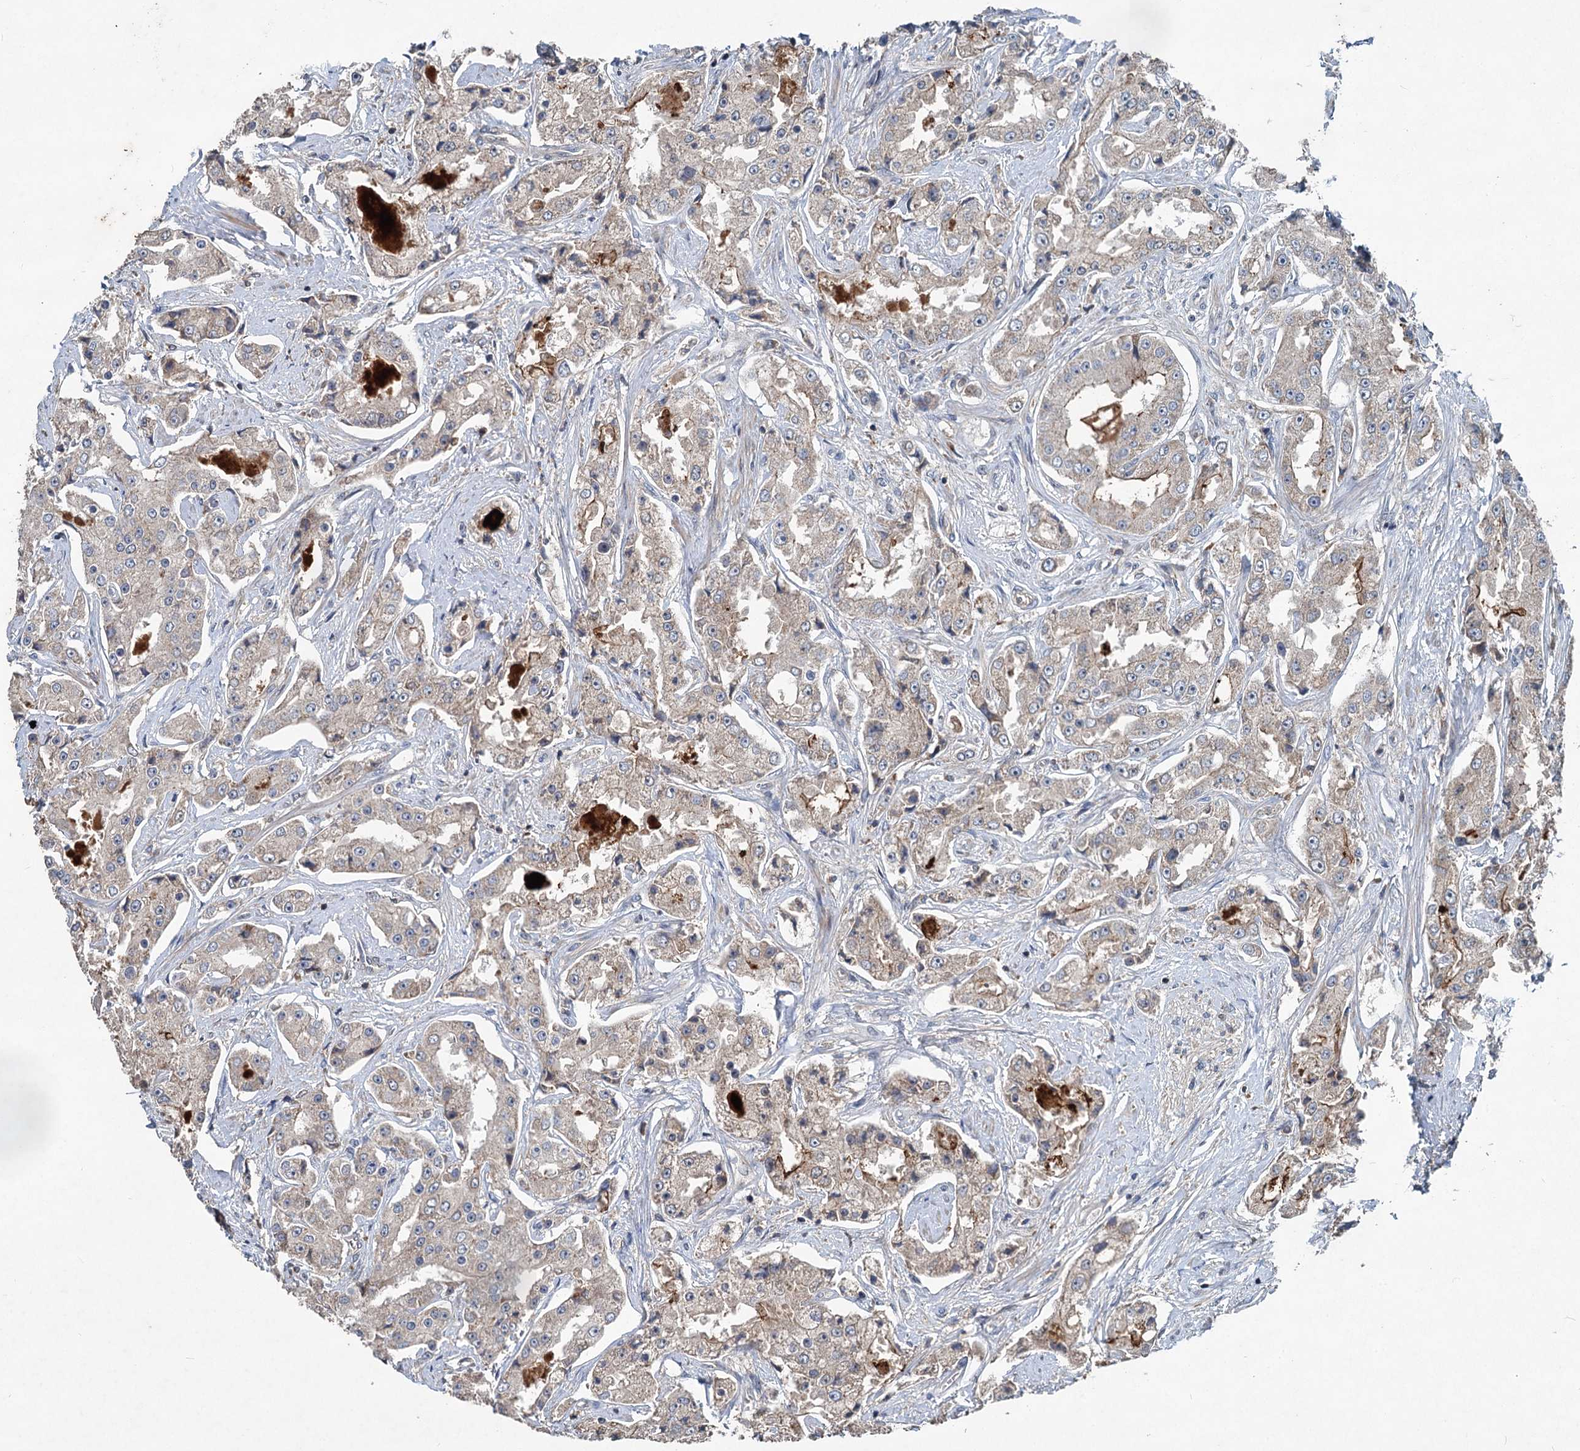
{"staining": {"intensity": "strong", "quantity": "<25%", "location": "cytoplasmic/membranous"}, "tissue": "prostate cancer", "cell_type": "Tumor cells", "image_type": "cancer", "snomed": [{"axis": "morphology", "description": "Adenocarcinoma, High grade"}, {"axis": "topography", "description": "Prostate"}], "caption": "Human prostate cancer stained with a protein marker exhibits strong staining in tumor cells.", "gene": "TAPBPL", "patient": {"sex": "male", "age": 73}}